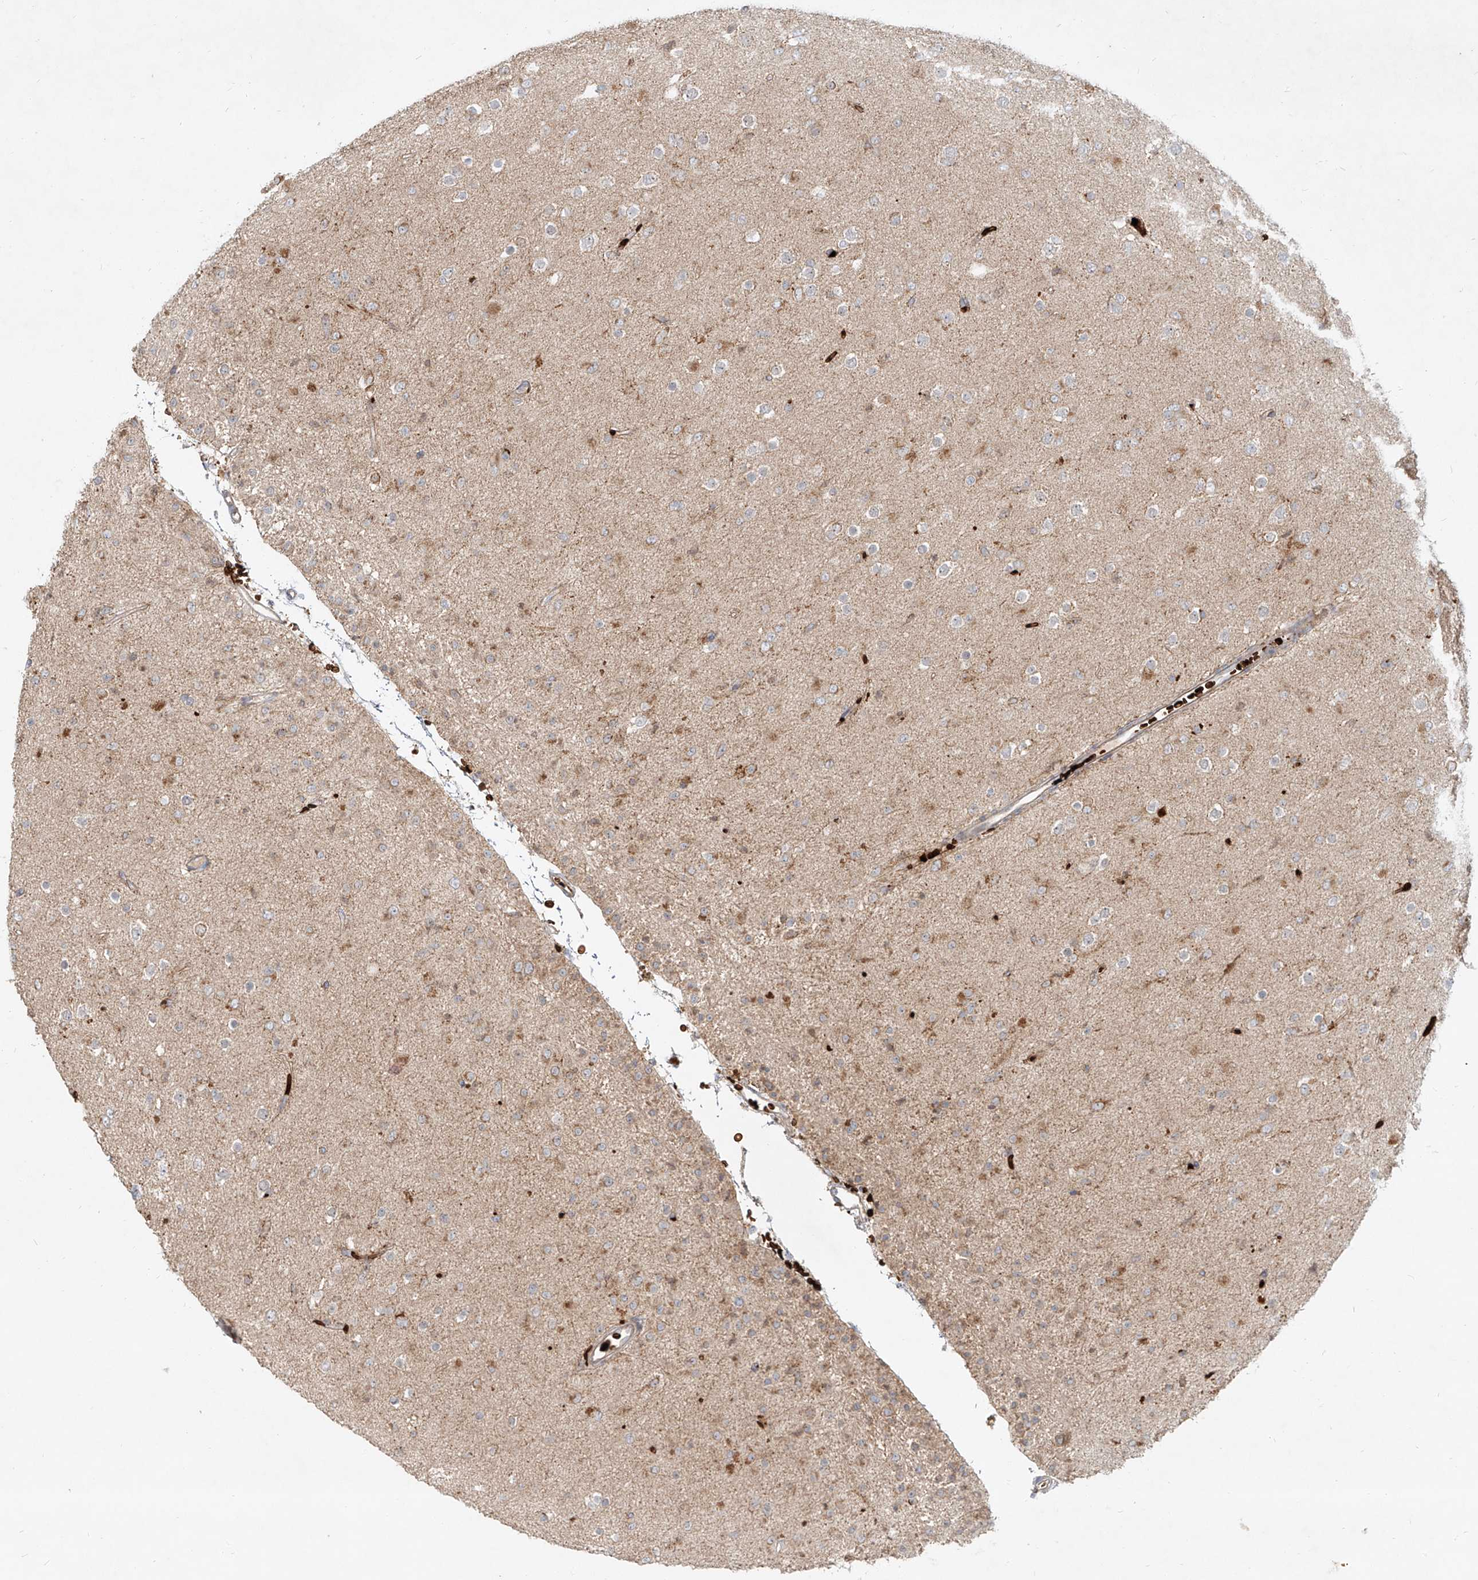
{"staining": {"intensity": "negative", "quantity": "none", "location": "none"}, "tissue": "glioma", "cell_type": "Tumor cells", "image_type": "cancer", "snomed": [{"axis": "morphology", "description": "Glioma, malignant, Low grade"}, {"axis": "topography", "description": "Brain"}], "caption": "Immunohistochemistry of low-grade glioma (malignant) reveals no staining in tumor cells.", "gene": "FGD2", "patient": {"sex": "male", "age": 65}}